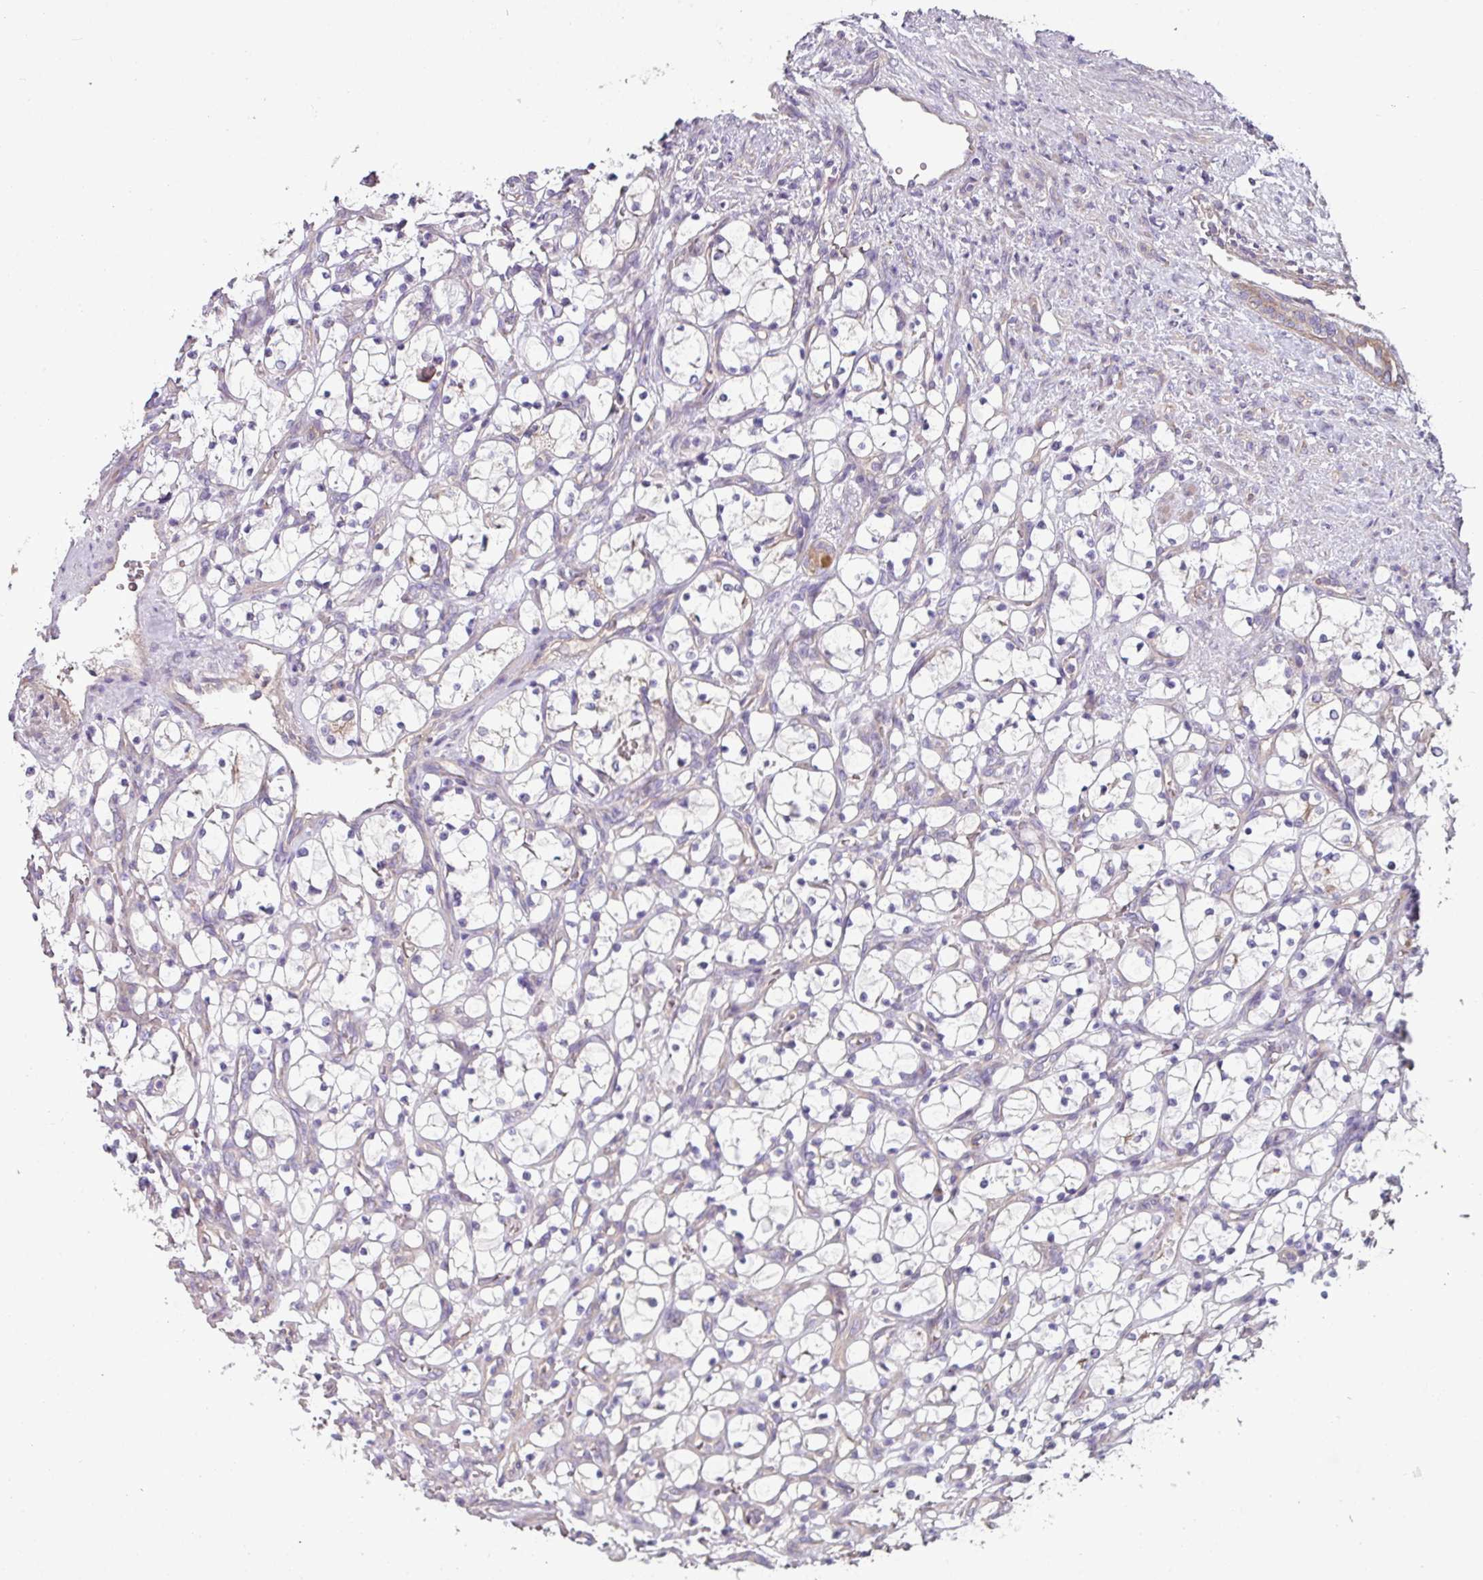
{"staining": {"intensity": "negative", "quantity": "none", "location": "none"}, "tissue": "renal cancer", "cell_type": "Tumor cells", "image_type": "cancer", "snomed": [{"axis": "morphology", "description": "Adenocarcinoma, NOS"}, {"axis": "topography", "description": "Kidney"}], "caption": "IHC photomicrograph of renal adenocarcinoma stained for a protein (brown), which reveals no positivity in tumor cells.", "gene": "LRRC9", "patient": {"sex": "female", "age": 69}}